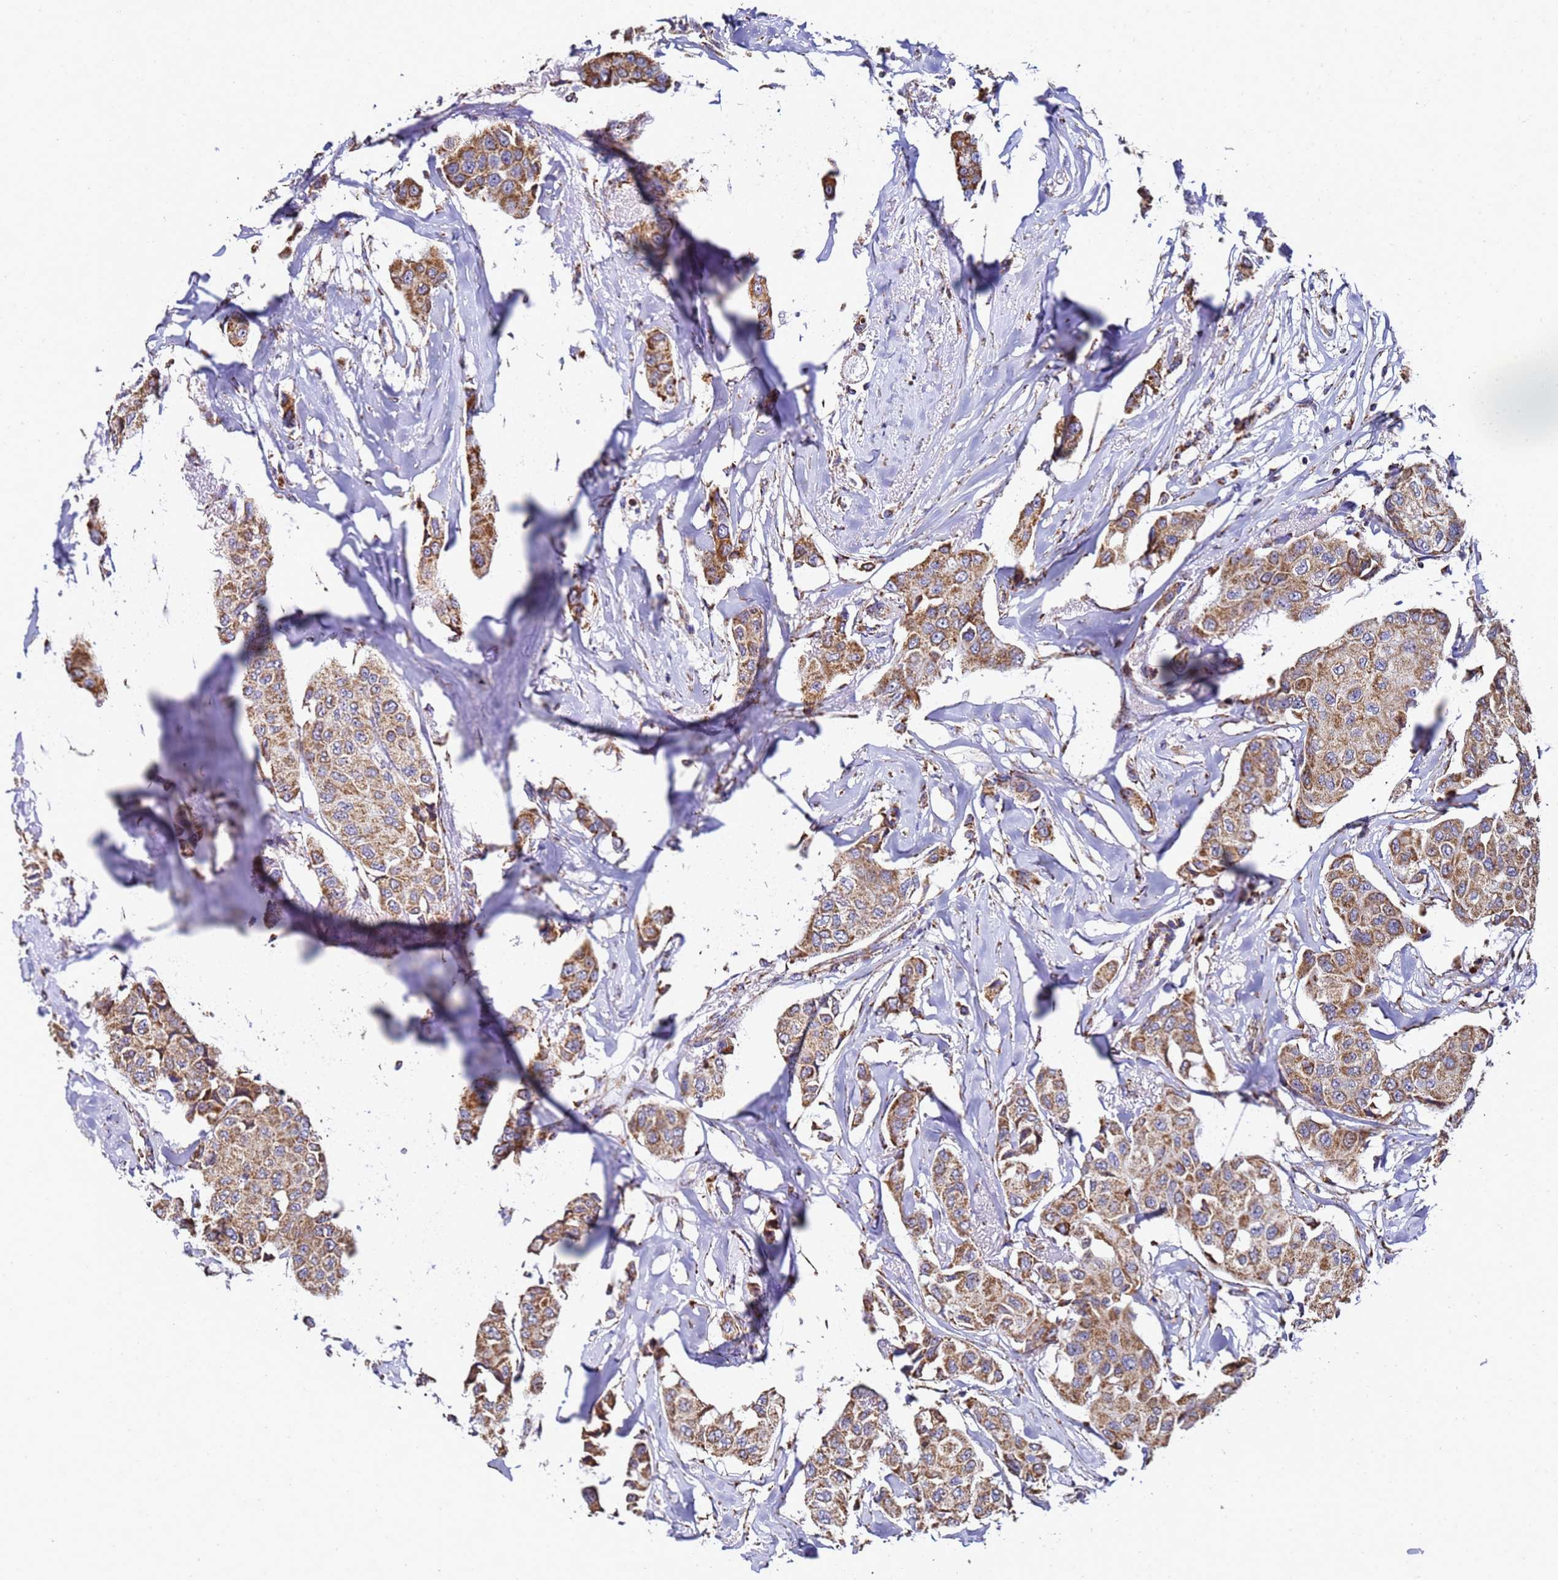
{"staining": {"intensity": "moderate", "quantity": ">75%", "location": "cytoplasmic/membranous"}, "tissue": "breast cancer", "cell_type": "Tumor cells", "image_type": "cancer", "snomed": [{"axis": "morphology", "description": "Duct carcinoma"}, {"axis": "topography", "description": "Breast"}], "caption": "Moderate cytoplasmic/membranous staining for a protein is seen in approximately >75% of tumor cells of breast cancer using immunohistochemistry (IHC).", "gene": "MRPS12", "patient": {"sex": "female", "age": 80}}